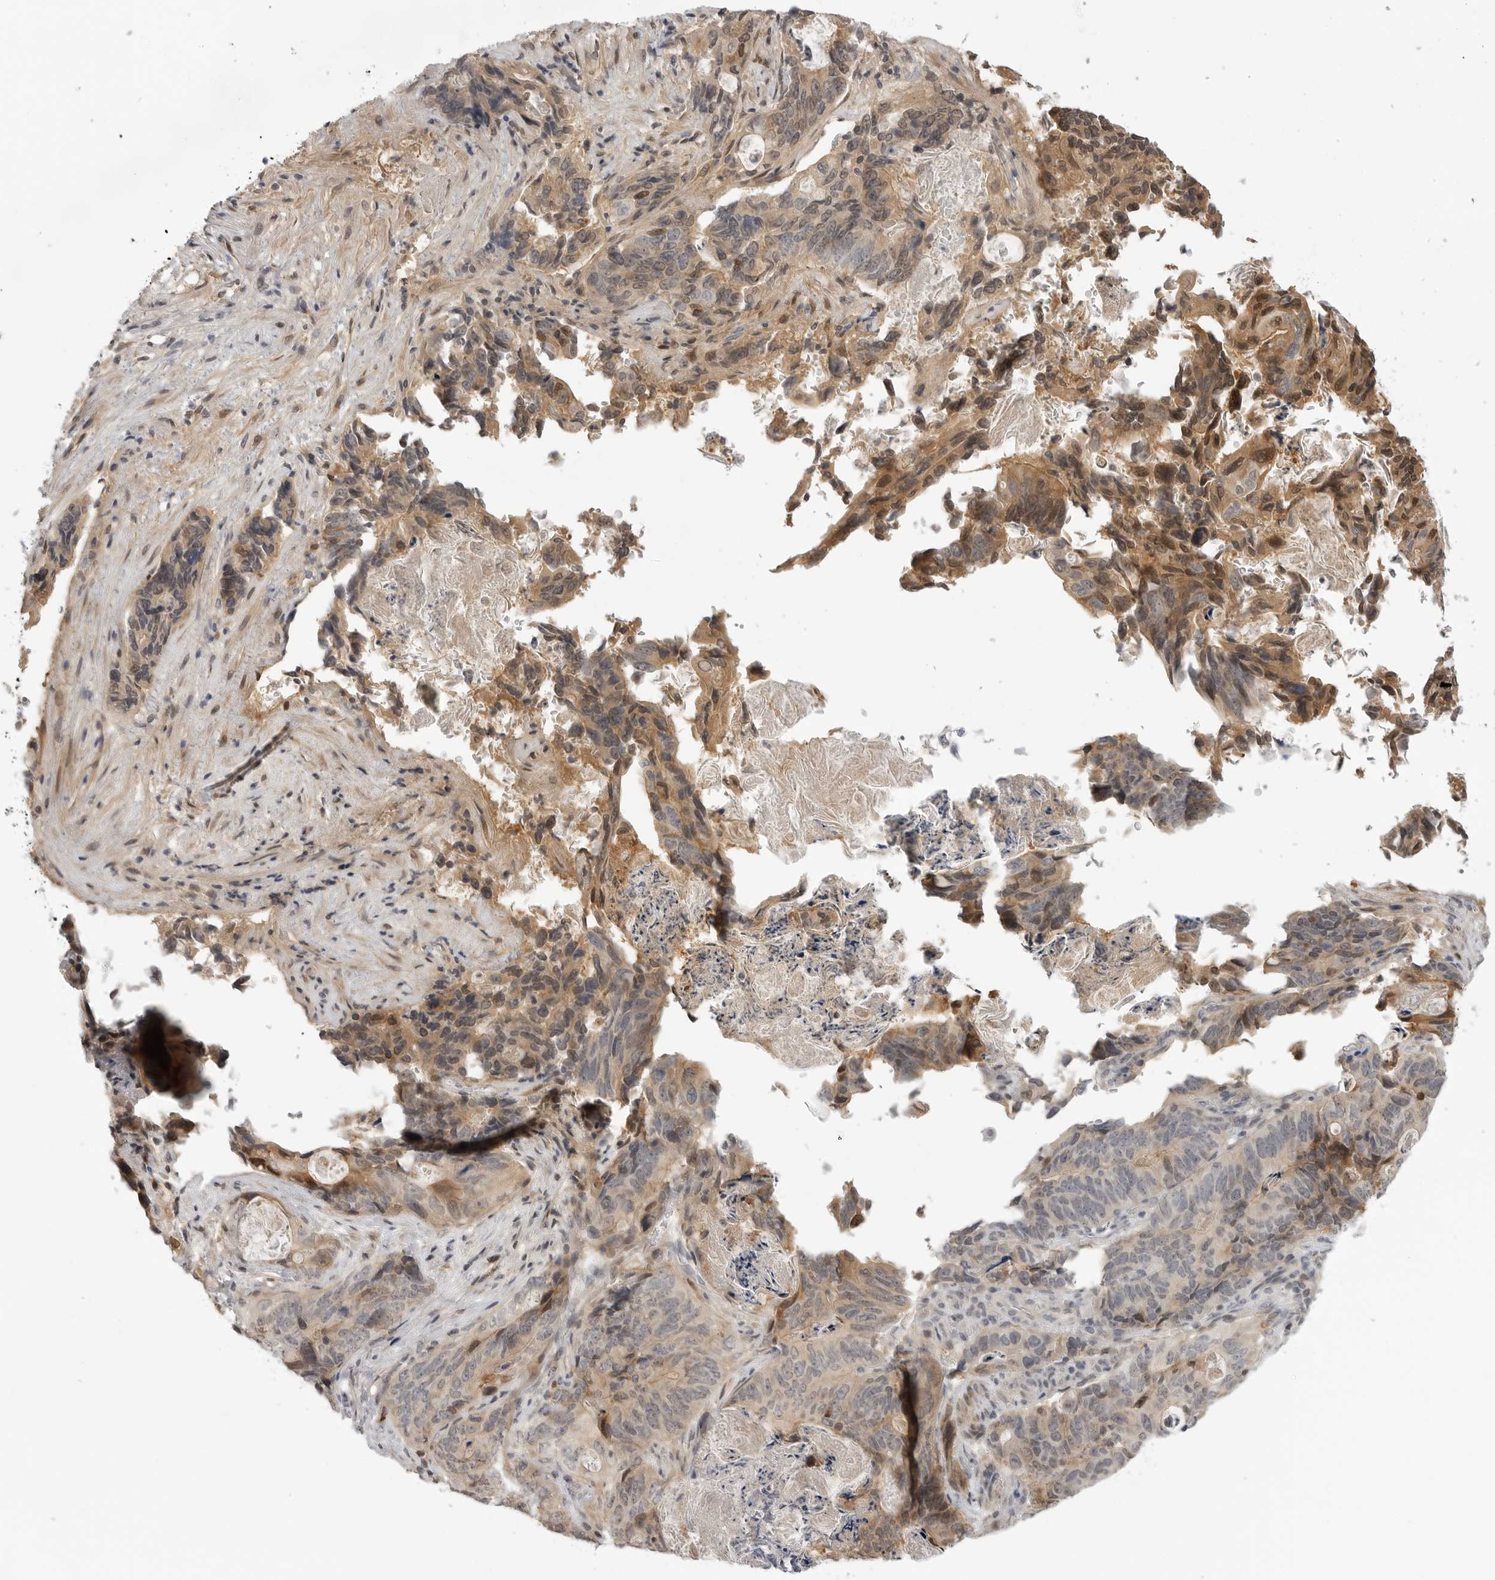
{"staining": {"intensity": "weak", "quantity": "25%-75%", "location": "cytoplasmic/membranous"}, "tissue": "stomach cancer", "cell_type": "Tumor cells", "image_type": "cancer", "snomed": [{"axis": "morphology", "description": "Normal tissue, NOS"}, {"axis": "morphology", "description": "Adenocarcinoma, NOS"}, {"axis": "topography", "description": "Stomach"}], "caption": "Human stomach adenocarcinoma stained for a protein (brown) shows weak cytoplasmic/membranous positive positivity in approximately 25%-75% of tumor cells.", "gene": "CTIF", "patient": {"sex": "female", "age": 89}}